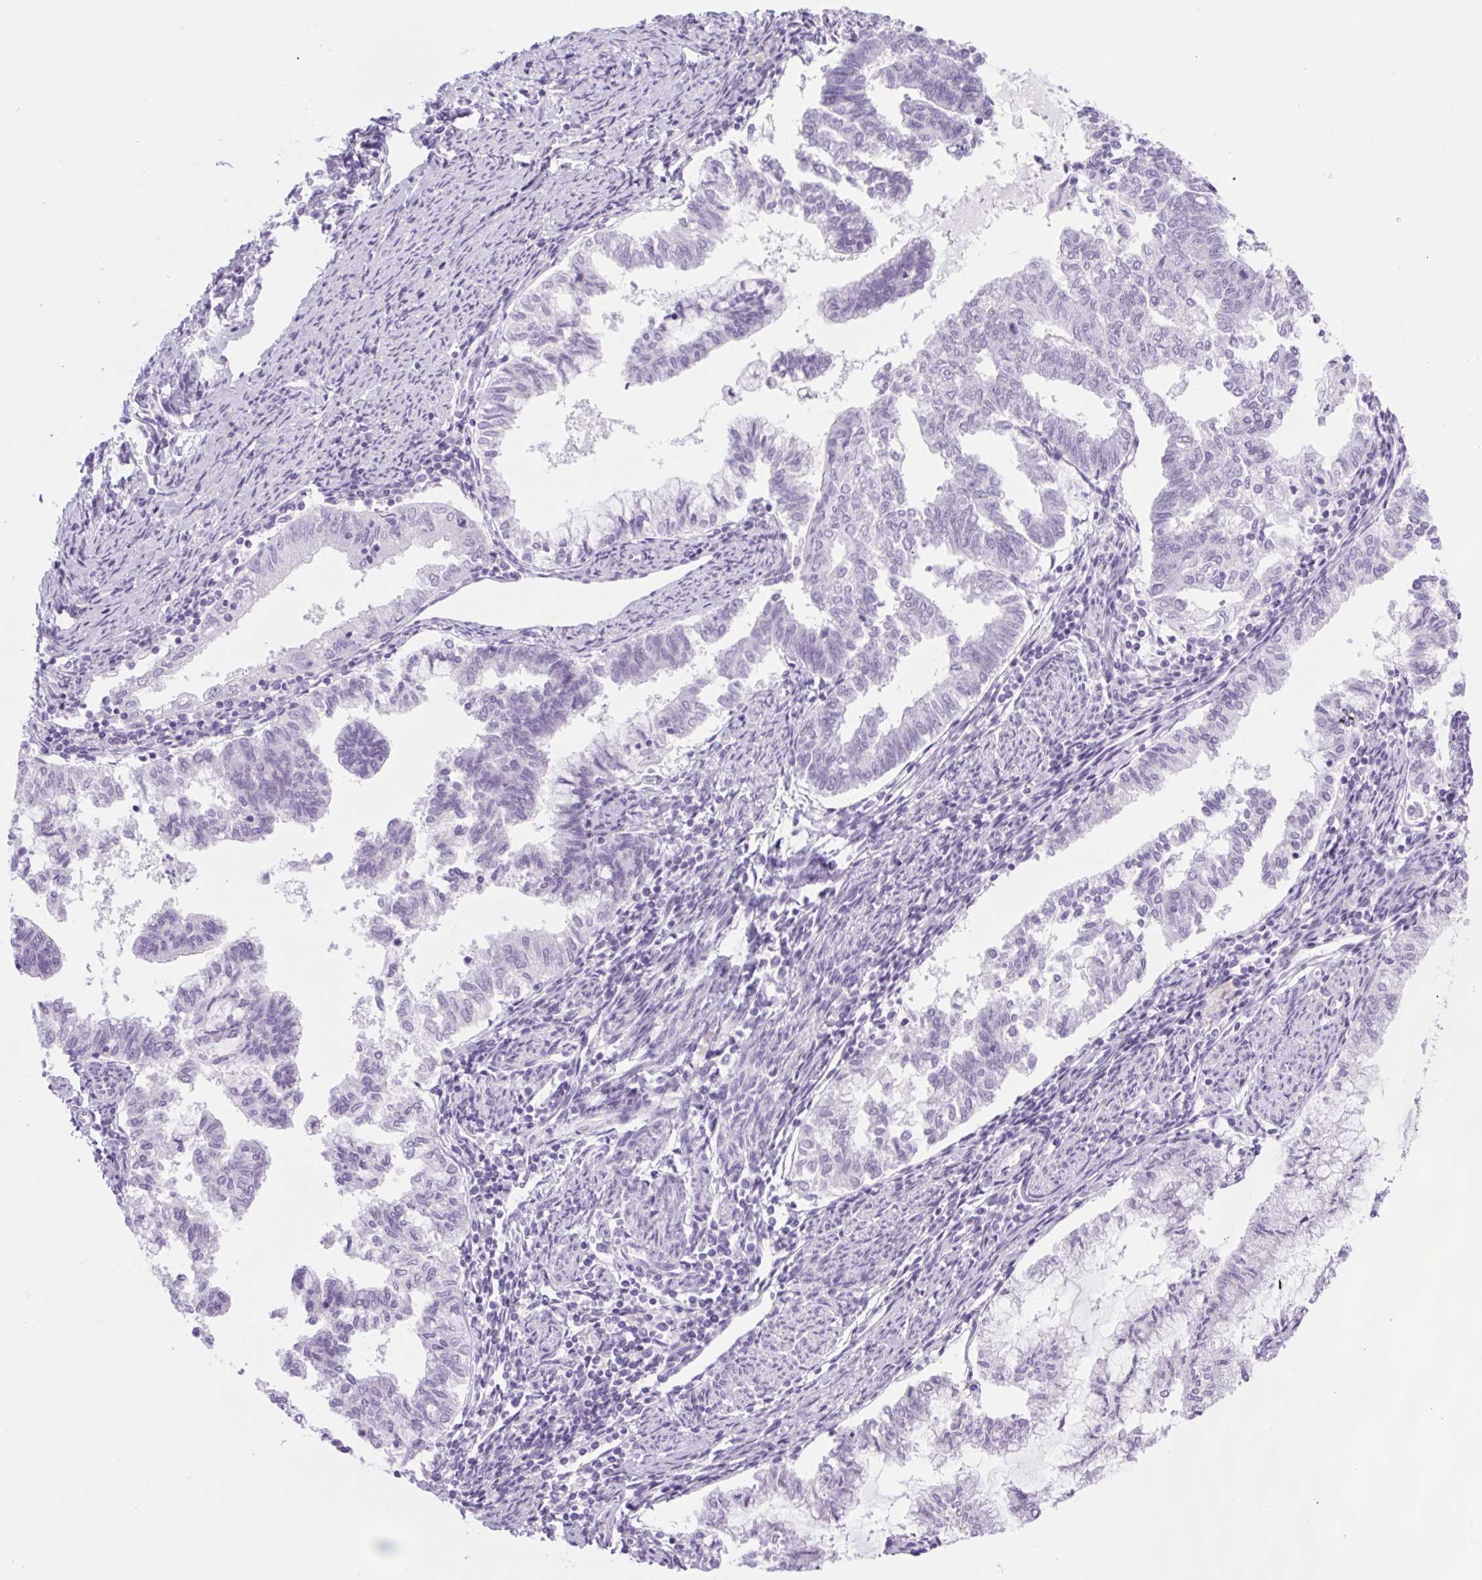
{"staining": {"intensity": "negative", "quantity": "none", "location": "none"}, "tissue": "endometrial cancer", "cell_type": "Tumor cells", "image_type": "cancer", "snomed": [{"axis": "morphology", "description": "Adenocarcinoma, NOS"}, {"axis": "topography", "description": "Endometrium"}], "caption": "This is an immunohistochemistry (IHC) histopathology image of human endometrial cancer. There is no positivity in tumor cells.", "gene": "SPACA5B", "patient": {"sex": "female", "age": 79}}